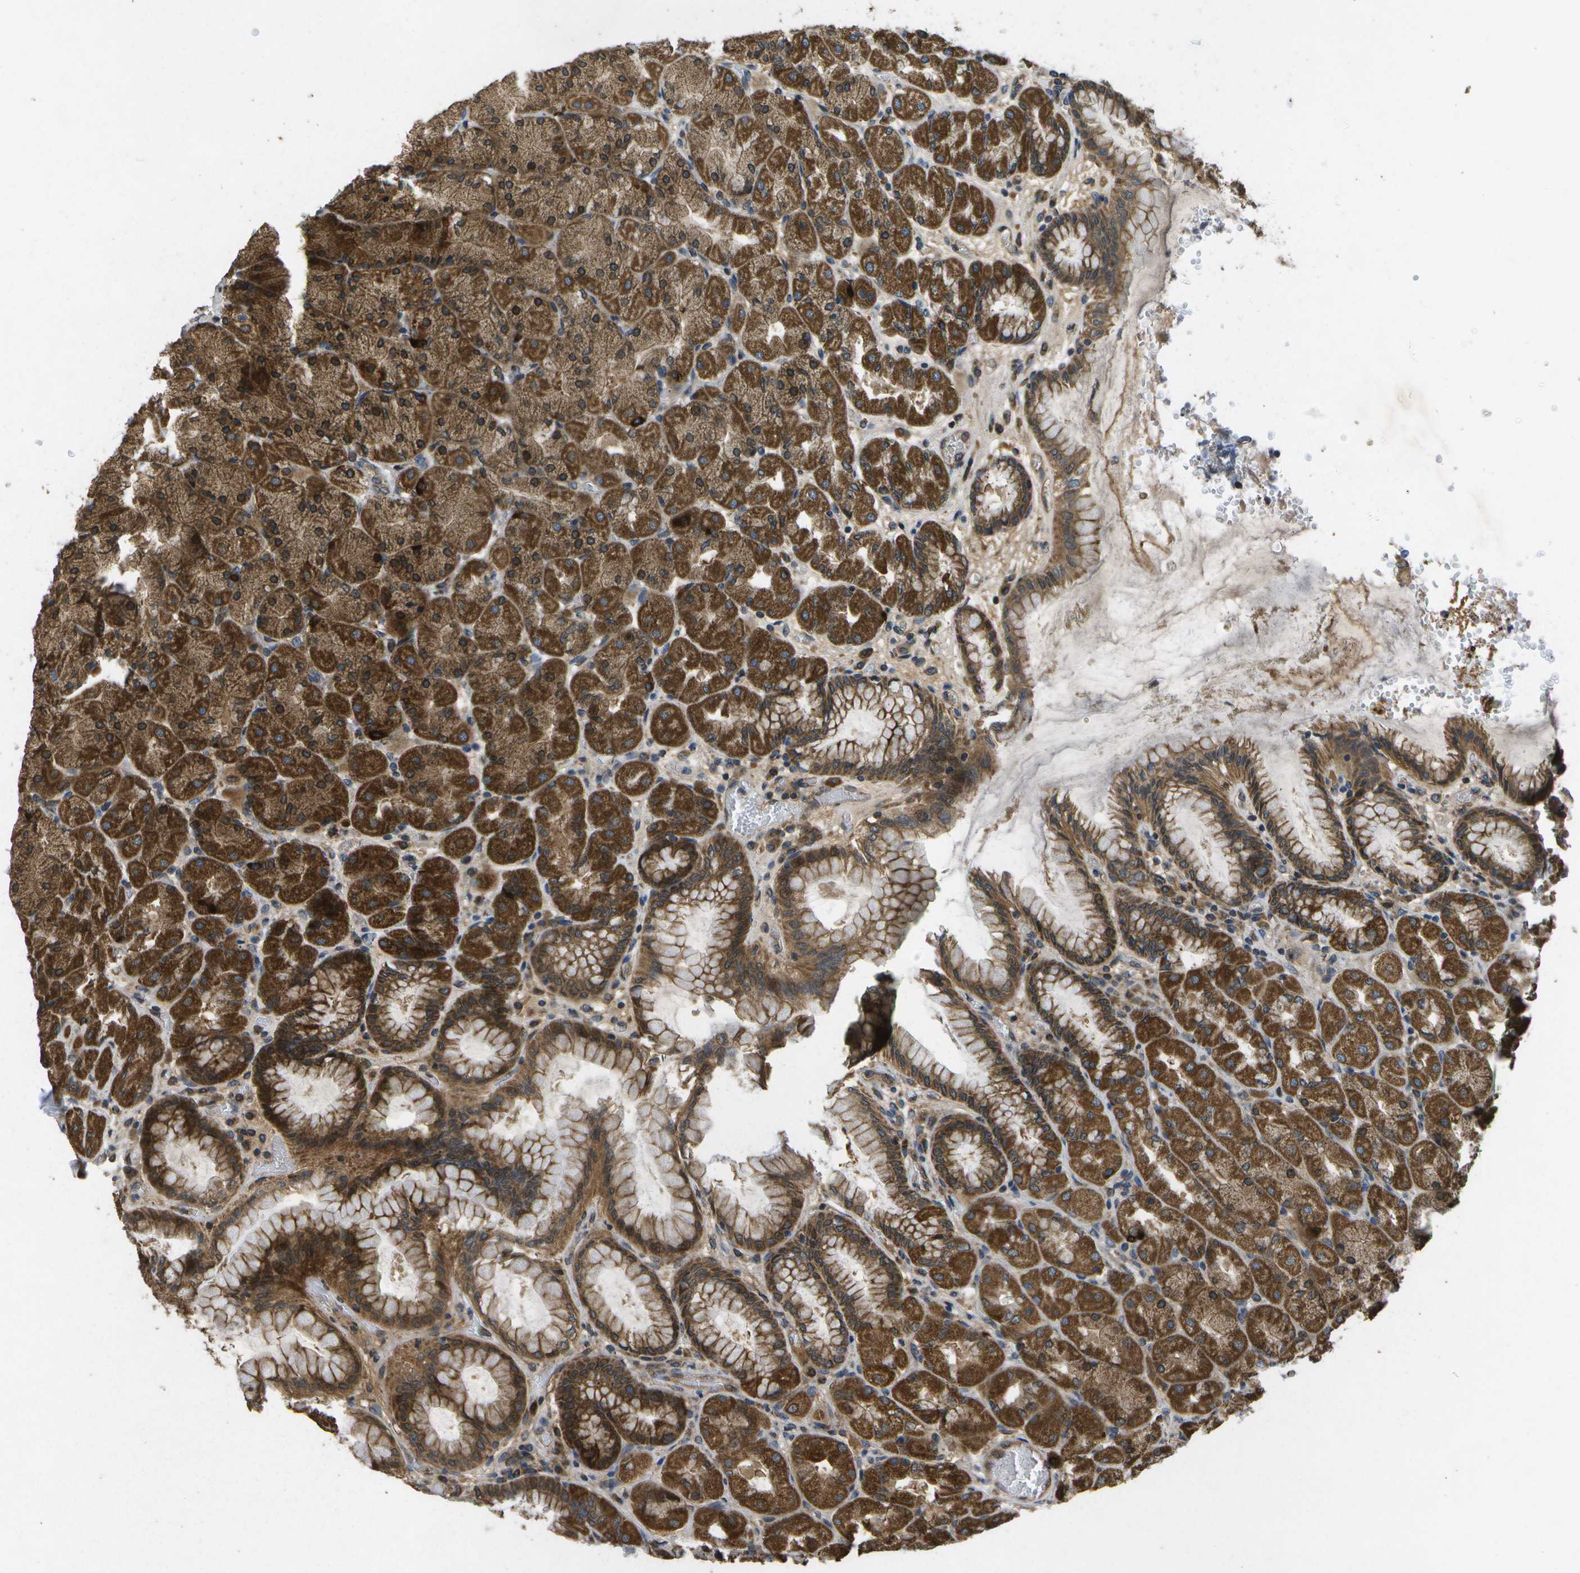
{"staining": {"intensity": "strong", "quantity": ">75%", "location": "cytoplasmic/membranous"}, "tissue": "stomach", "cell_type": "Glandular cells", "image_type": "normal", "snomed": [{"axis": "morphology", "description": "Normal tissue, NOS"}, {"axis": "topography", "description": "Stomach, upper"}], "caption": "Immunohistochemistry of unremarkable stomach reveals high levels of strong cytoplasmic/membranous expression in approximately >75% of glandular cells.", "gene": "HFE", "patient": {"sex": "female", "age": 56}}